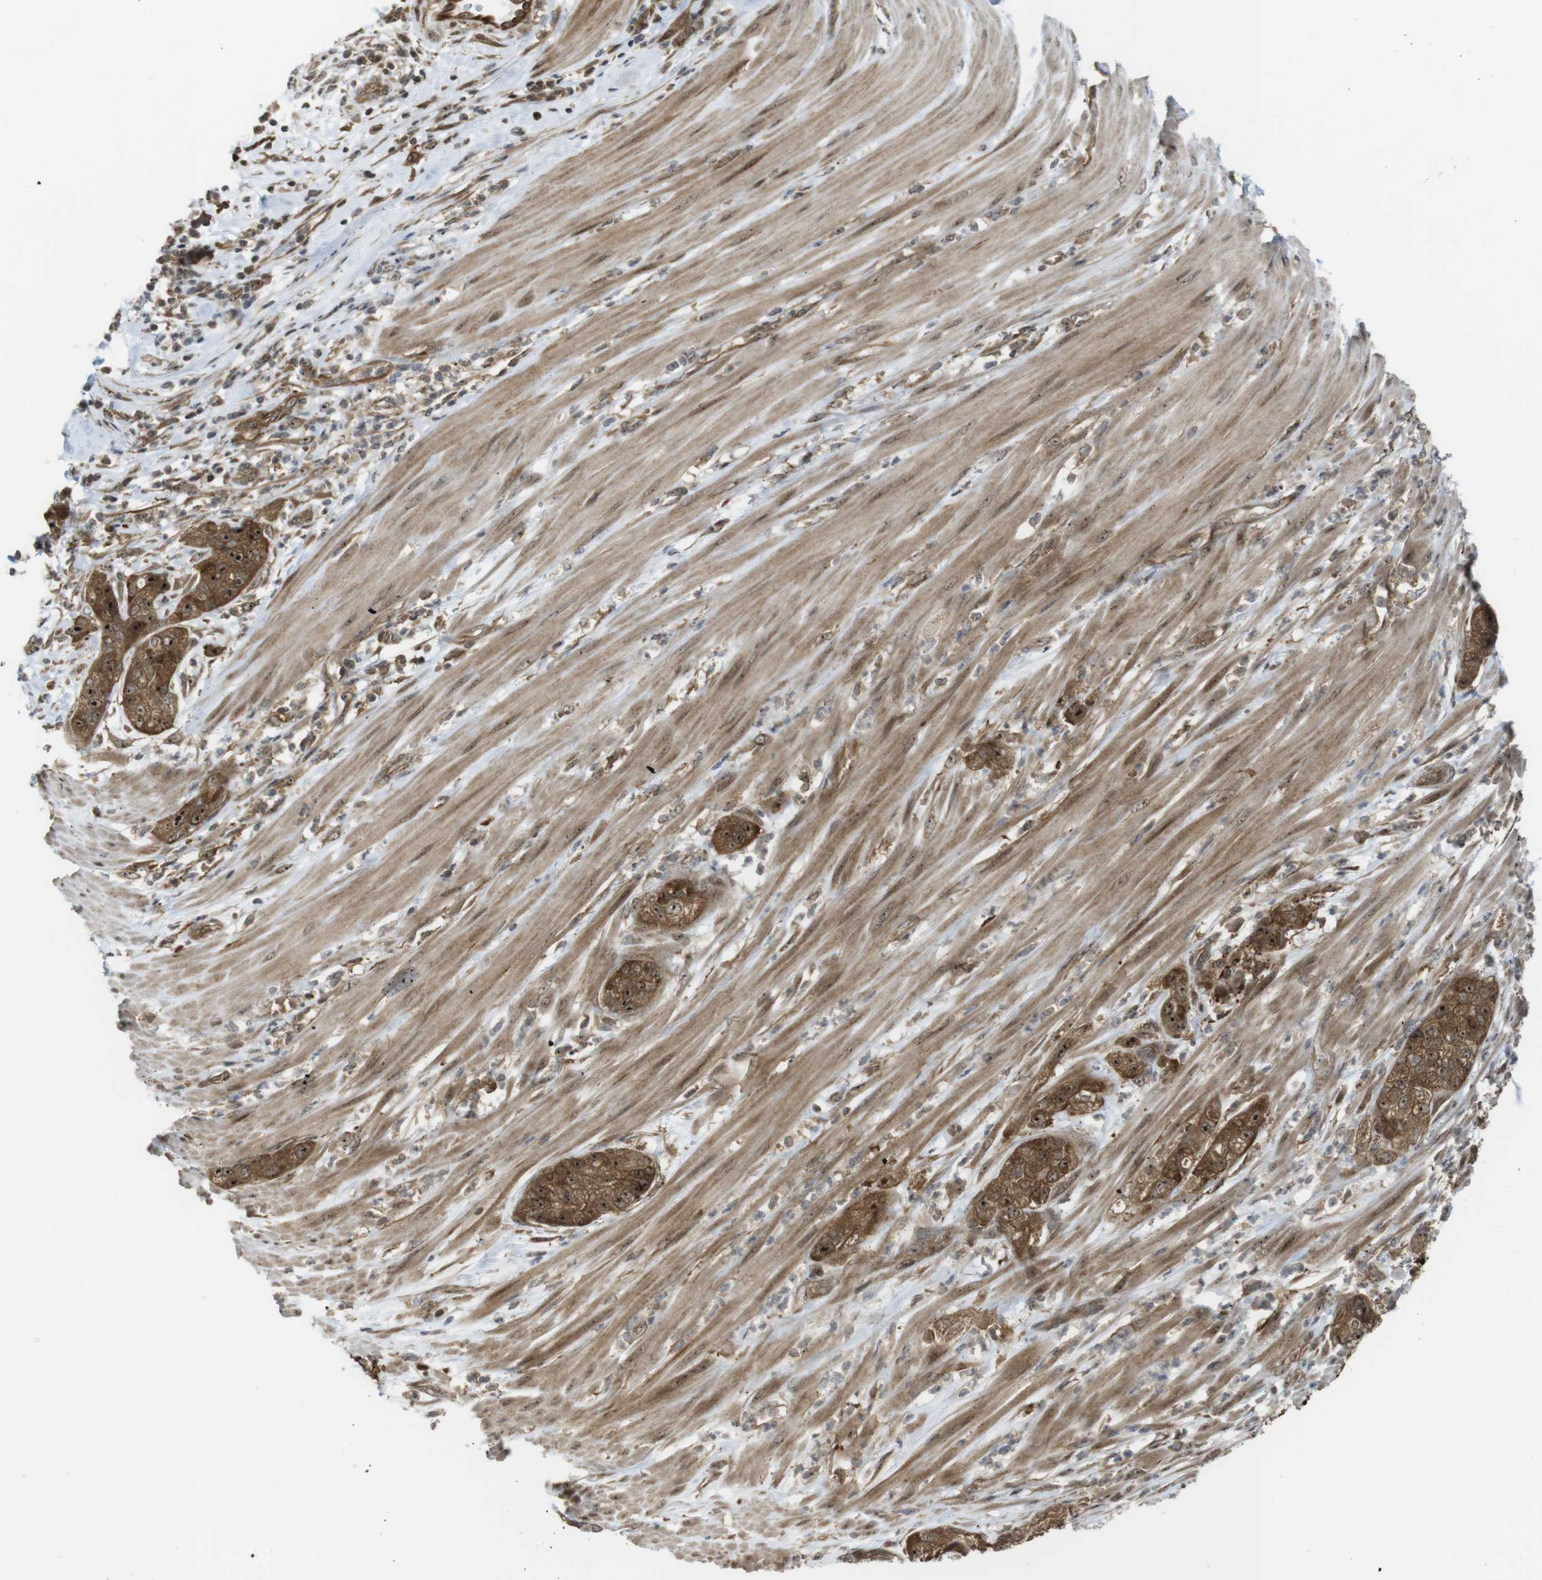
{"staining": {"intensity": "strong", "quantity": ">75%", "location": "cytoplasmic/membranous,nuclear"}, "tissue": "pancreatic cancer", "cell_type": "Tumor cells", "image_type": "cancer", "snomed": [{"axis": "morphology", "description": "Adenocarcinoma, NOS"}, {"axis": "topography", "description": "Pancreas"}], "caption": "Human pancreatic cancer stained for a protein (brown) displays strong cytoplasmic/membranous and nuclear positive staining in approximately >75% of tumor cells.", "gene": "CC2D1A", "patient": {"sex": "female", "age": 78}}